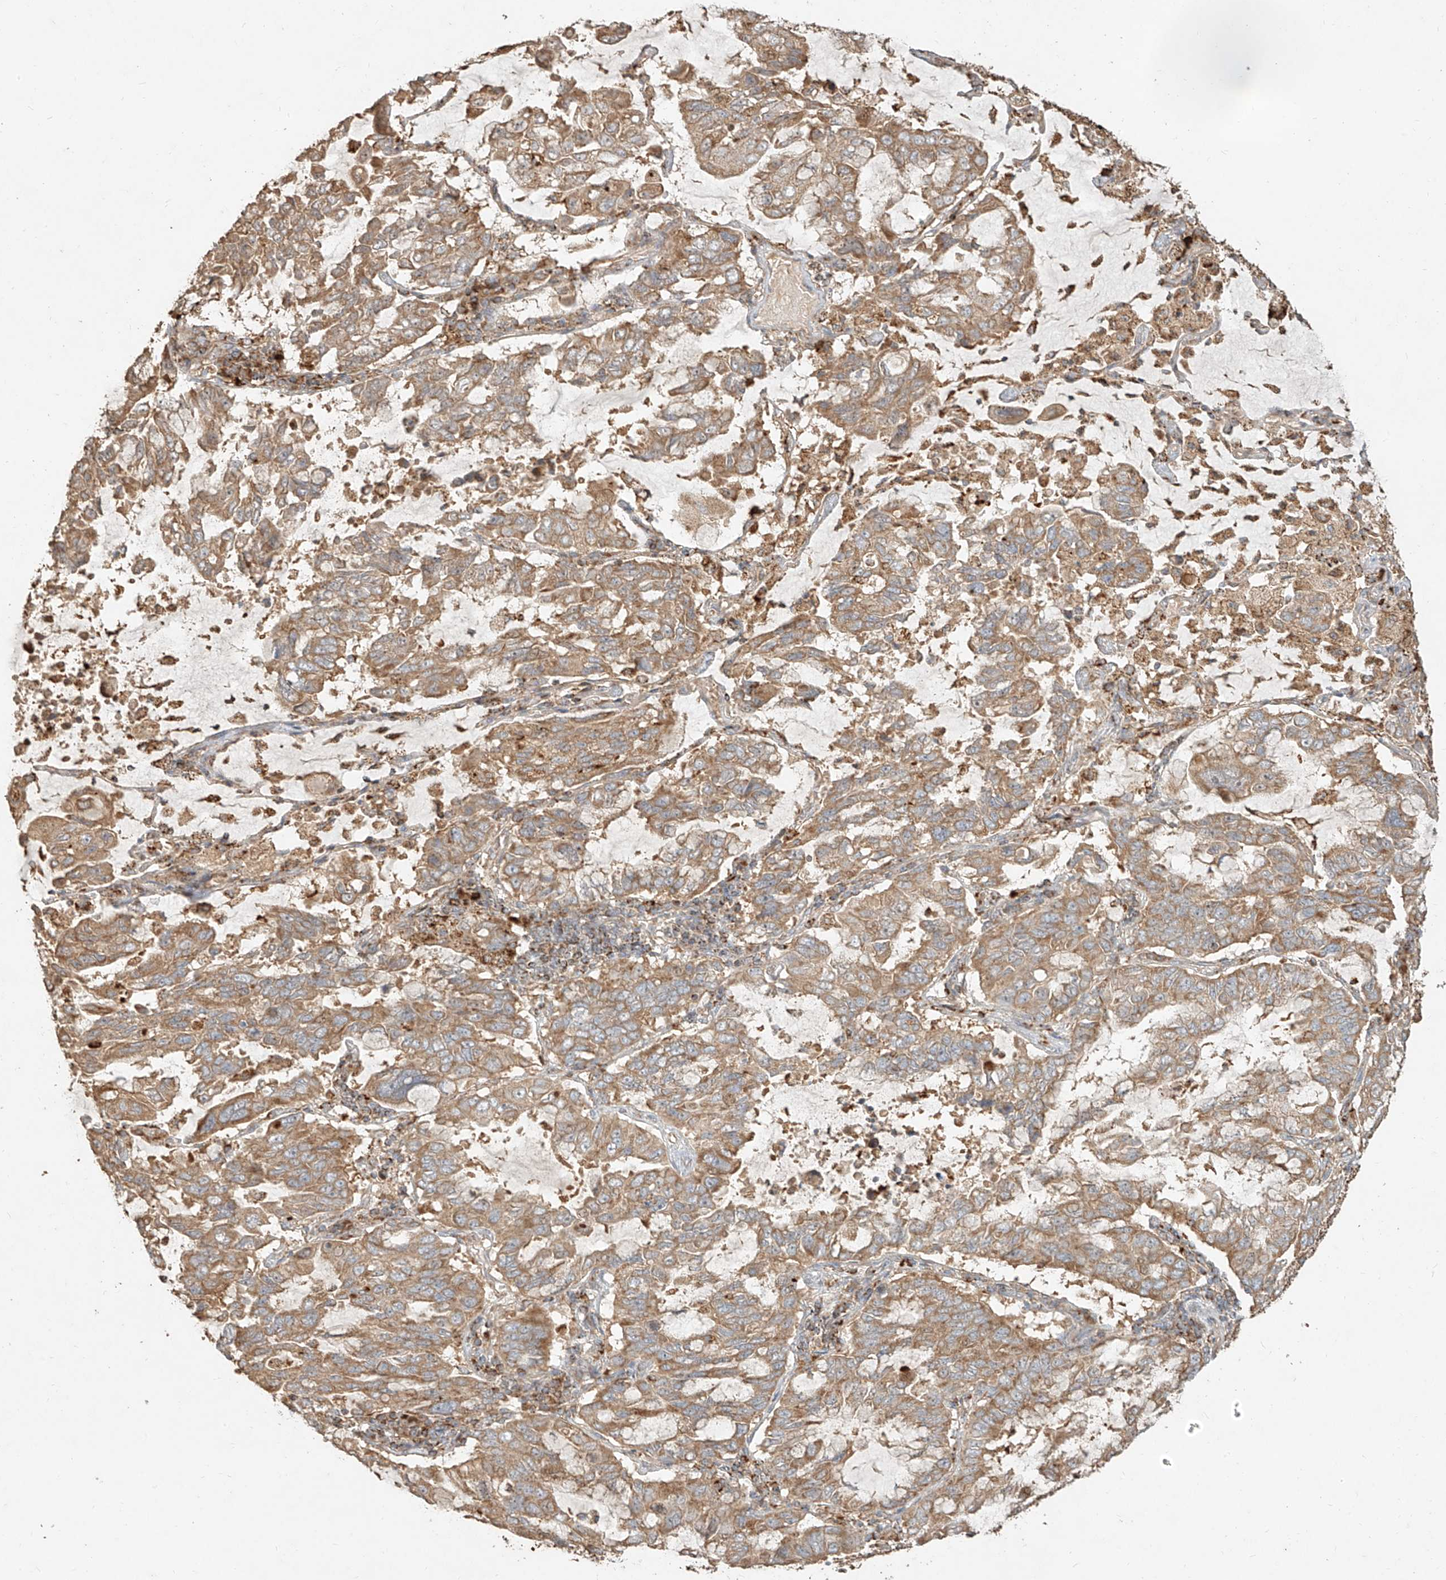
{"staining": {"intensity": "moderate", "quantity": ">75%", "location": "cytoplasmic/membranous"}, "tissue": "lung cancer", "cell_type": "Tumor cells", "image_type": "cancer", "snomed": [{"axis": "morphology", "description": "Adenocarcinoma, NOS"}, {"axis": "topography", "description": "Lung"}], "caption": "Immunohistochemical staining of lung cancer (adenocarcinoma) exhibits moderate cytoplasmic/membranous protein staining in approximately >75% of tumor cells.", "gene": "EFNB1", "patient": {"sex": "male", "age": 64}}